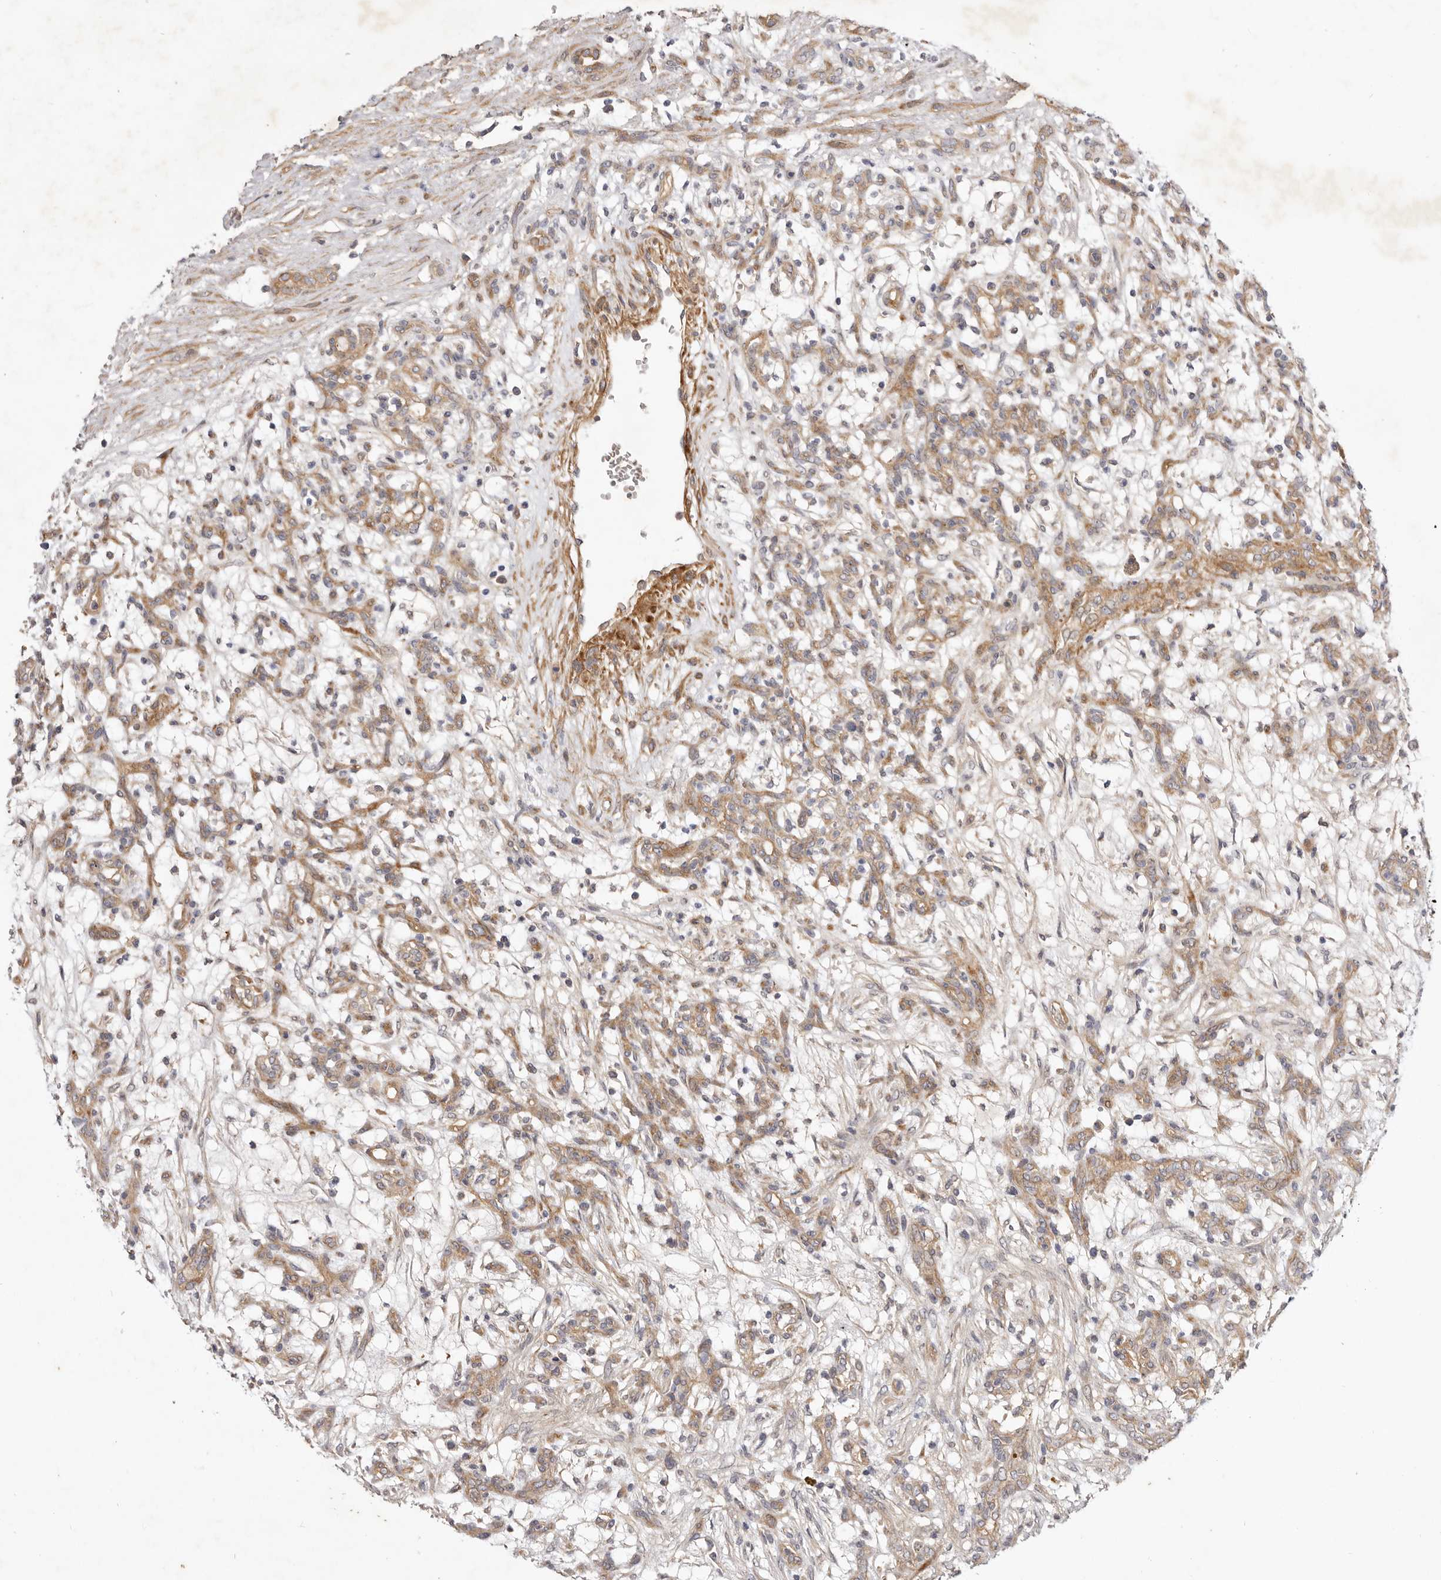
{"staining": {"intensity": "negative", "quantity": "none", "location": "none"}, "tissue": "renal cancer", "cell_type": "Tumor cells", "image_type": "cancer", "snomed": [{"axis": "morphology", "description": "Adenocarcinoma, NOS"}, {"axis": "topography", "description": "Kidney"}], "caption": "A micrograph of renal cancer (adenocarcinoma) stained for a protein exhibits no brown staining in tumor cells.", "gene": "ADAMTS9", "patient": {"sex": "female", "age": 57}}